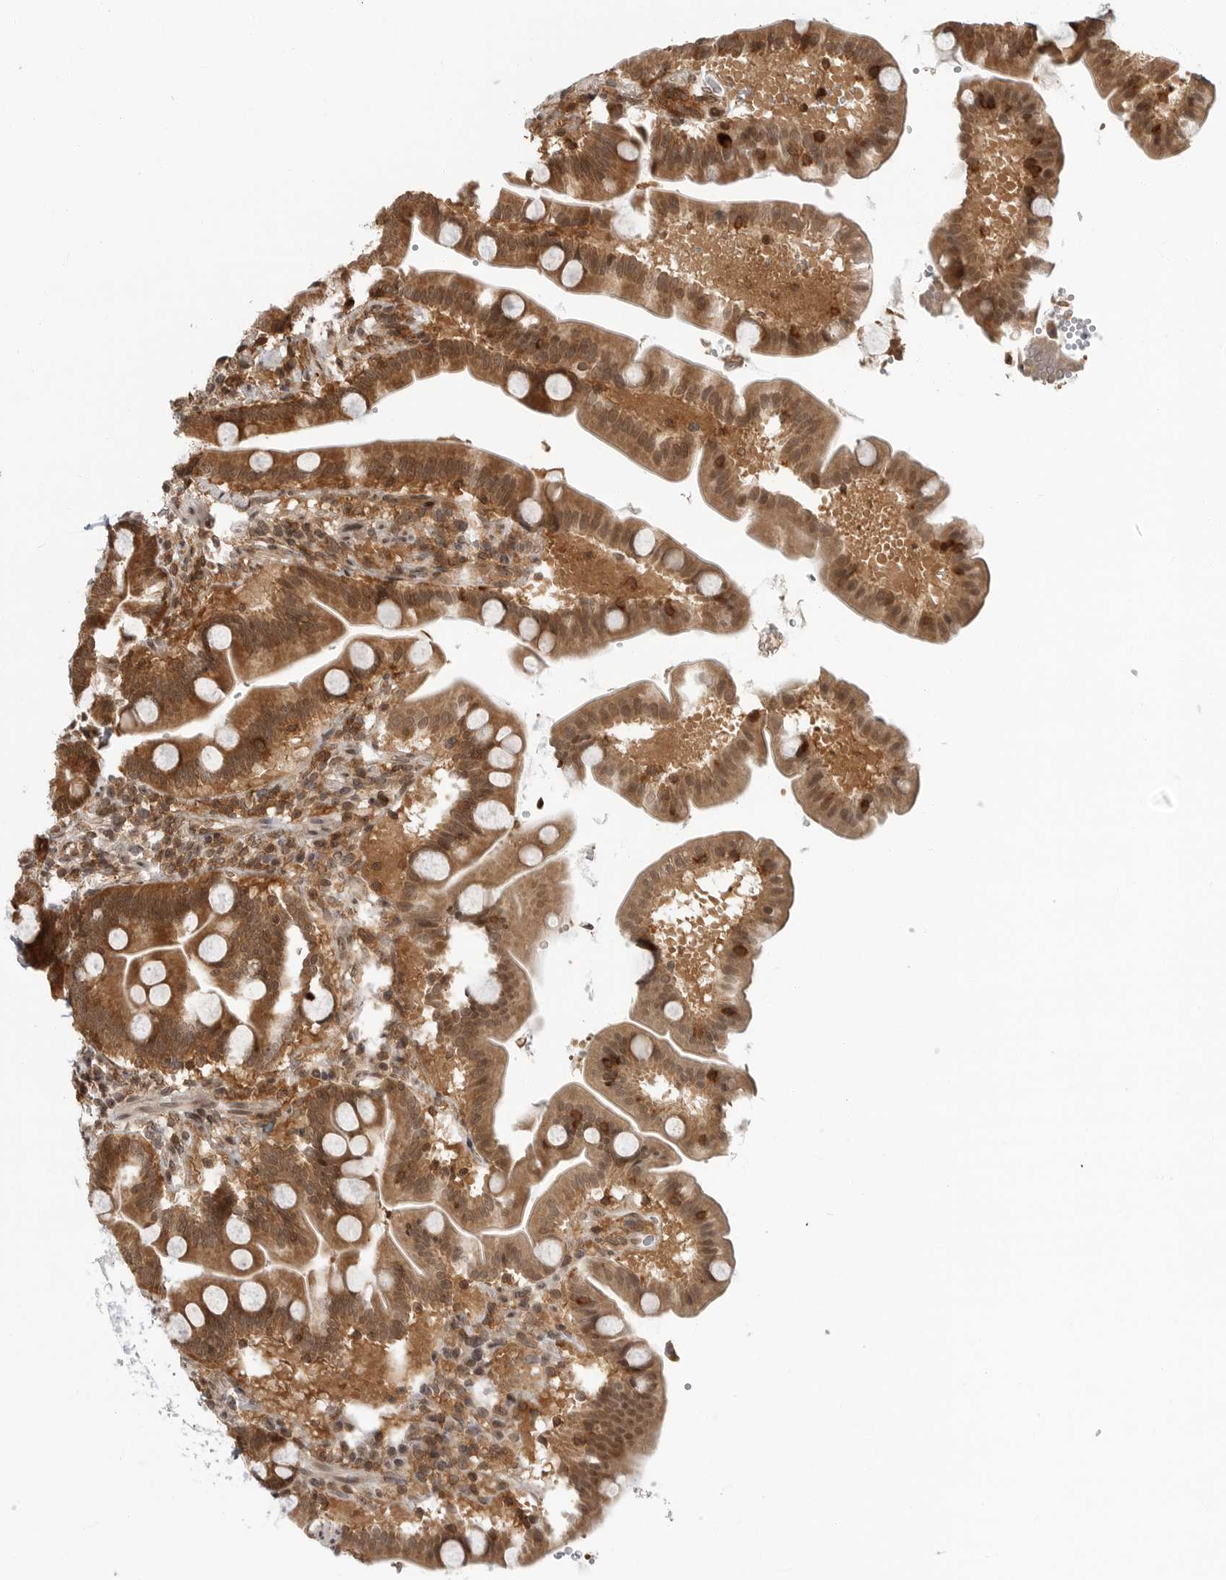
{"staining": {"intensity": "strong", "quantity": ">75%", "location": "cytoplasmic/membranous,nuclear"}, "tissue": "duodenum", "cell_type": "Glandular cells", "image_type": "normal", "snomed": [{"axis": "morphology", "description": "Normal tissue, NOS"}, {"axis": "topography", "description": "Duodenum"}], "caption": "Strong cytoplasmic/membranous,nuclear protein staining is present in approximately >75% of glandular cells in duodenum.", "gene": "SZRD1", "patient": {"sex": "male", "age": 54}}